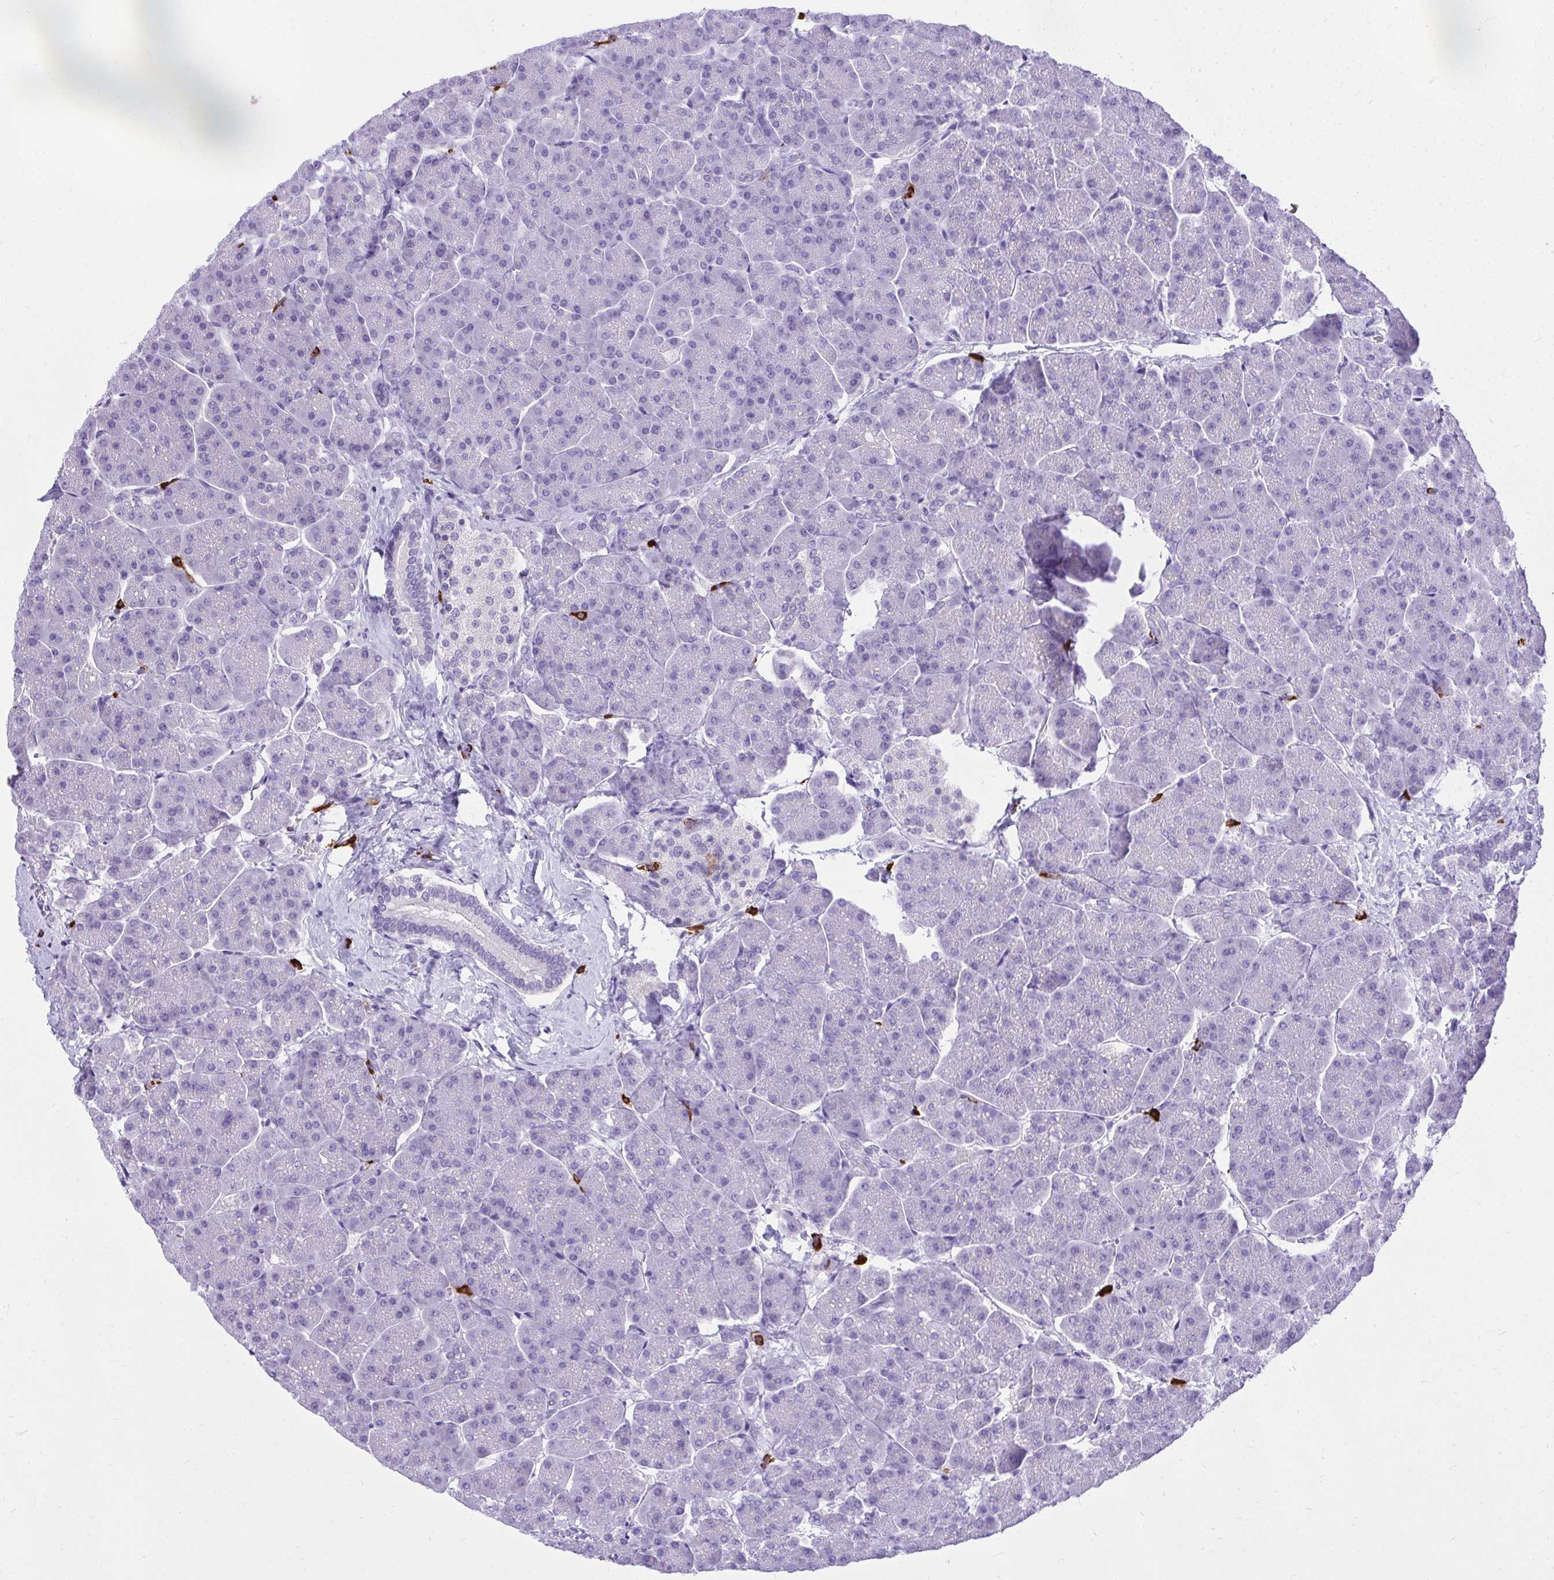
{"staining": {"intensity": "negative", "quantity": "none", "location": "none"}, "tissue": "pancreas", "cell_type": "Exocrine glandular cells", "image_type": "normal", "snomed": [{"axis": "morphology", "description": "Normal tissue, NOS"}, {"axis": "topography", "description": "Pancreas"}, {"axis": "topography", "description": "Peripheral nerve tissue"}], "caption": "IHC micrograph of benign human pancreas stained for a protein (brown), which exhibits no positivity in exocrine glandular cells. The staining is performed using DAB (3,3'-diaminobenzidine) brown chromogen with nuclei counter-stained in using hematoxylin.", "gene": "PSD", "patient": {"sex": "male", "age": 54}}